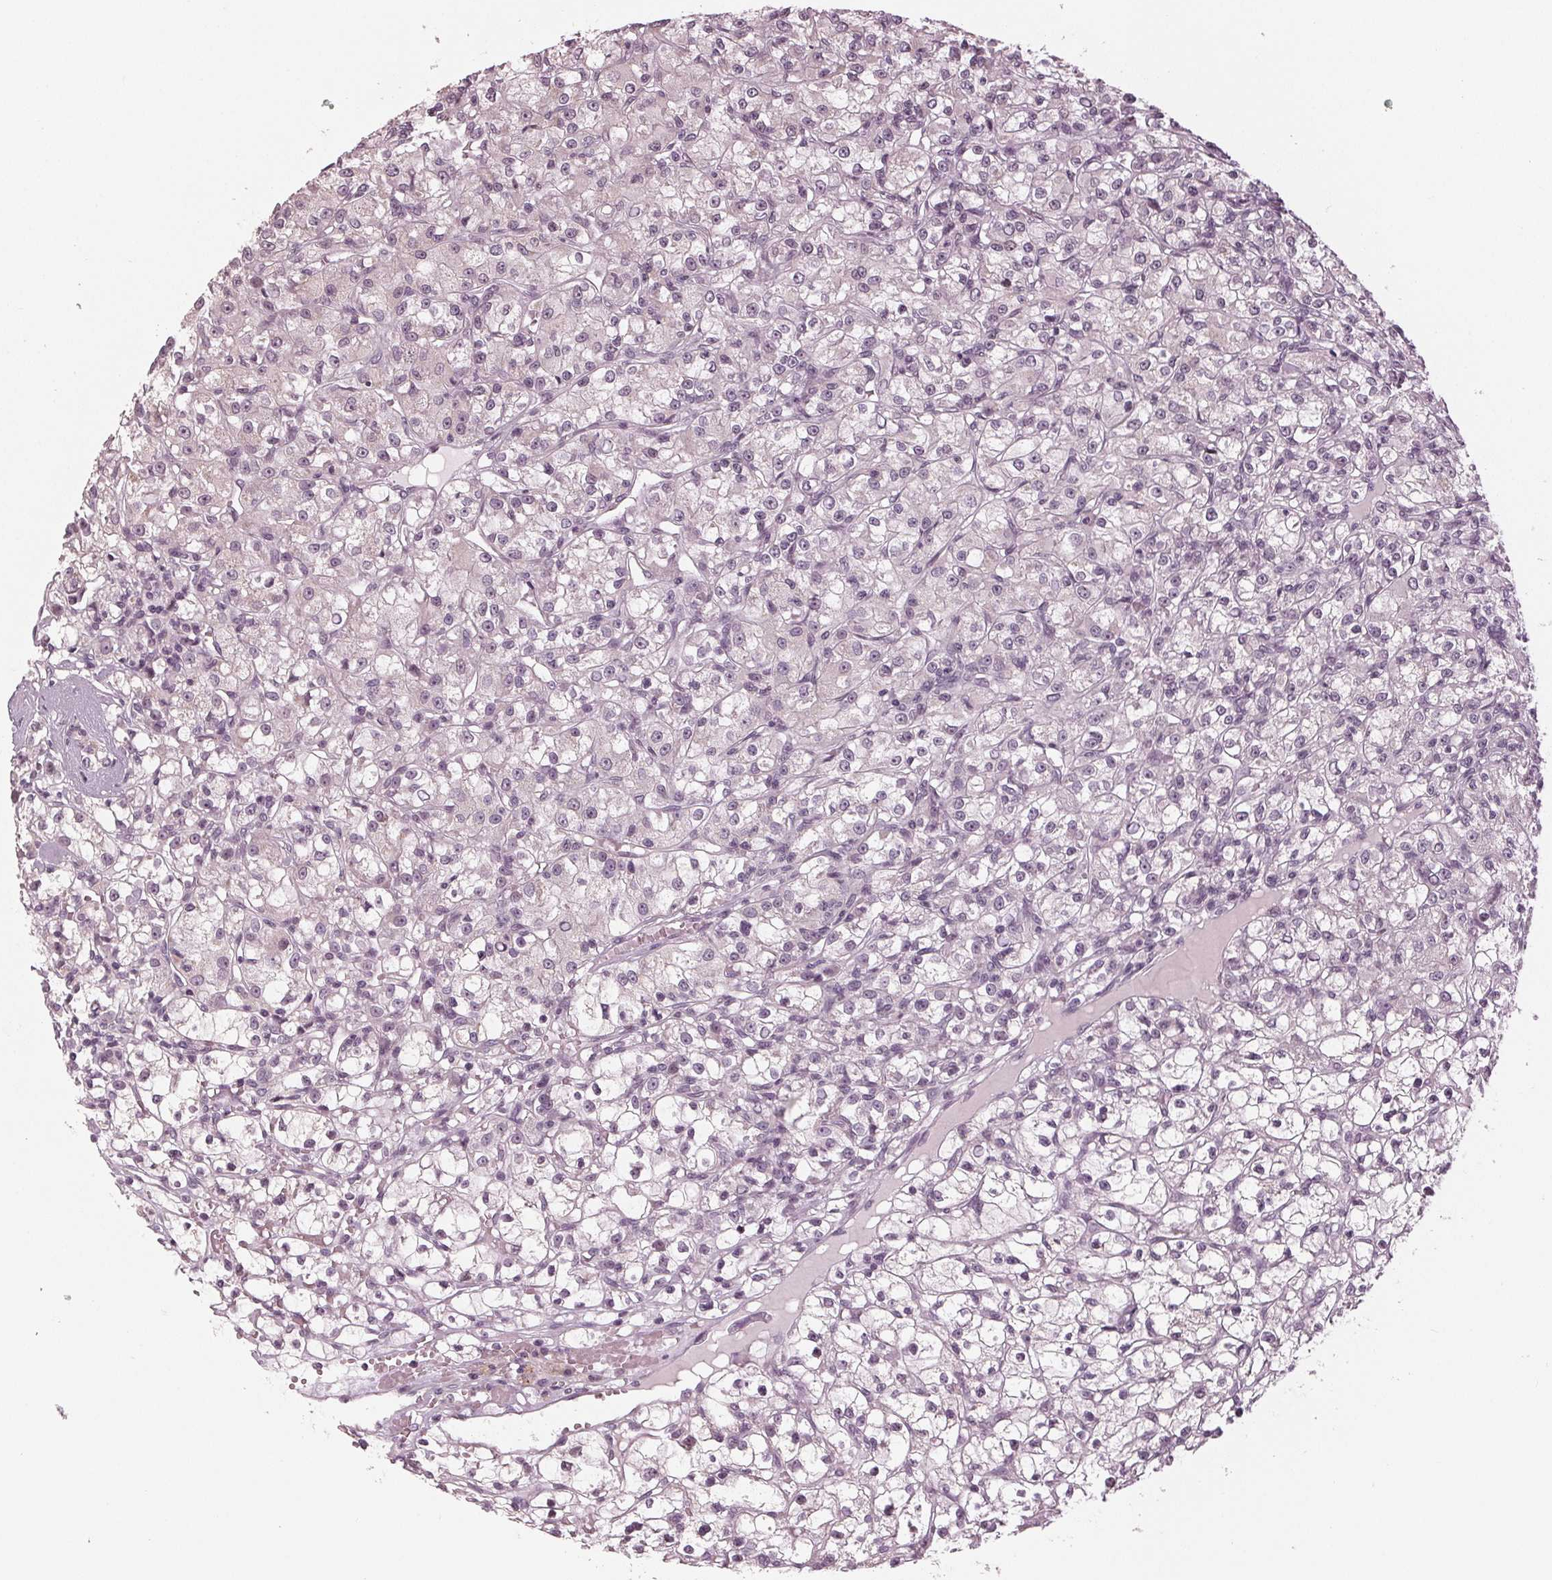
{"staining": {"intensity": "negative", "quantity": "none", "location": "none"}, "tissue": "renal cancer", "cell_type": "Tumor cells", "image_type": "cancer", "snomed": [{"axis": "morphology", "description": "Adenocarcinoma, NOS"}, {"axis": "topography", "description": "Kidney"}], "caption": "The micrograph displays no significant staining in tumor cells of renal cancer (adenocarcinoma). (IHC, brightfield microscopy, high magnification).", "gene": "ADPRHL1", "patient": {"sex": "female", "age": 59}}